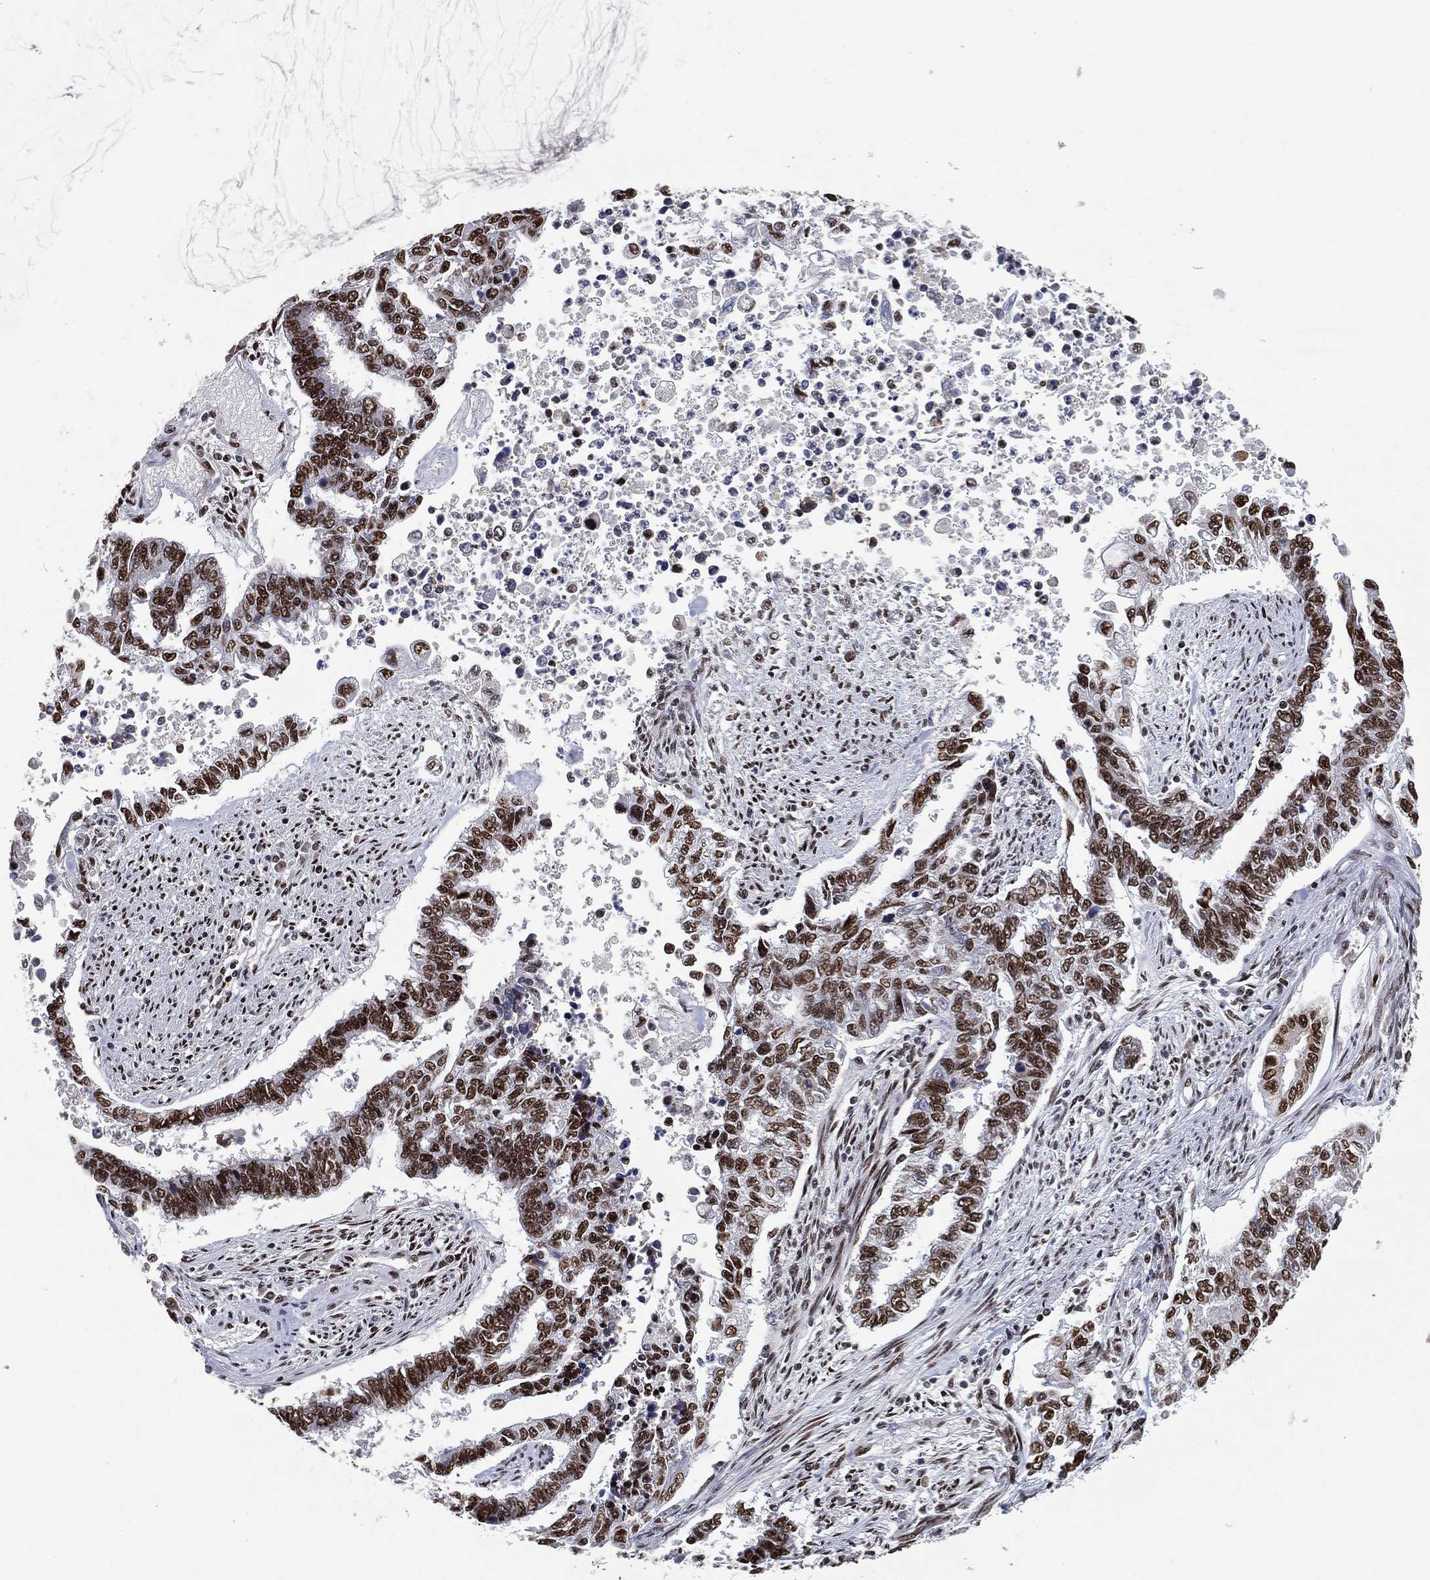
{"staining": {"intensity": "strong", "quantity": ">75%", "location": "nuclear"}, "tissue": "endometrial cancer", "cell_type": "Tumor cells", "image_type": "cancer", "snomed": [{"axis": "morphology", "description": "Adenocarcinoma, NOS"}, {"axis": "topography", "description": "Uterus"}], "caption": "Endometrial adenocarcinoma stained with IHC displays strong nuclear staining in about >75% of tumor cells.", "gene": "DDX27", "patient": {"sex": "female", "age": 59}}